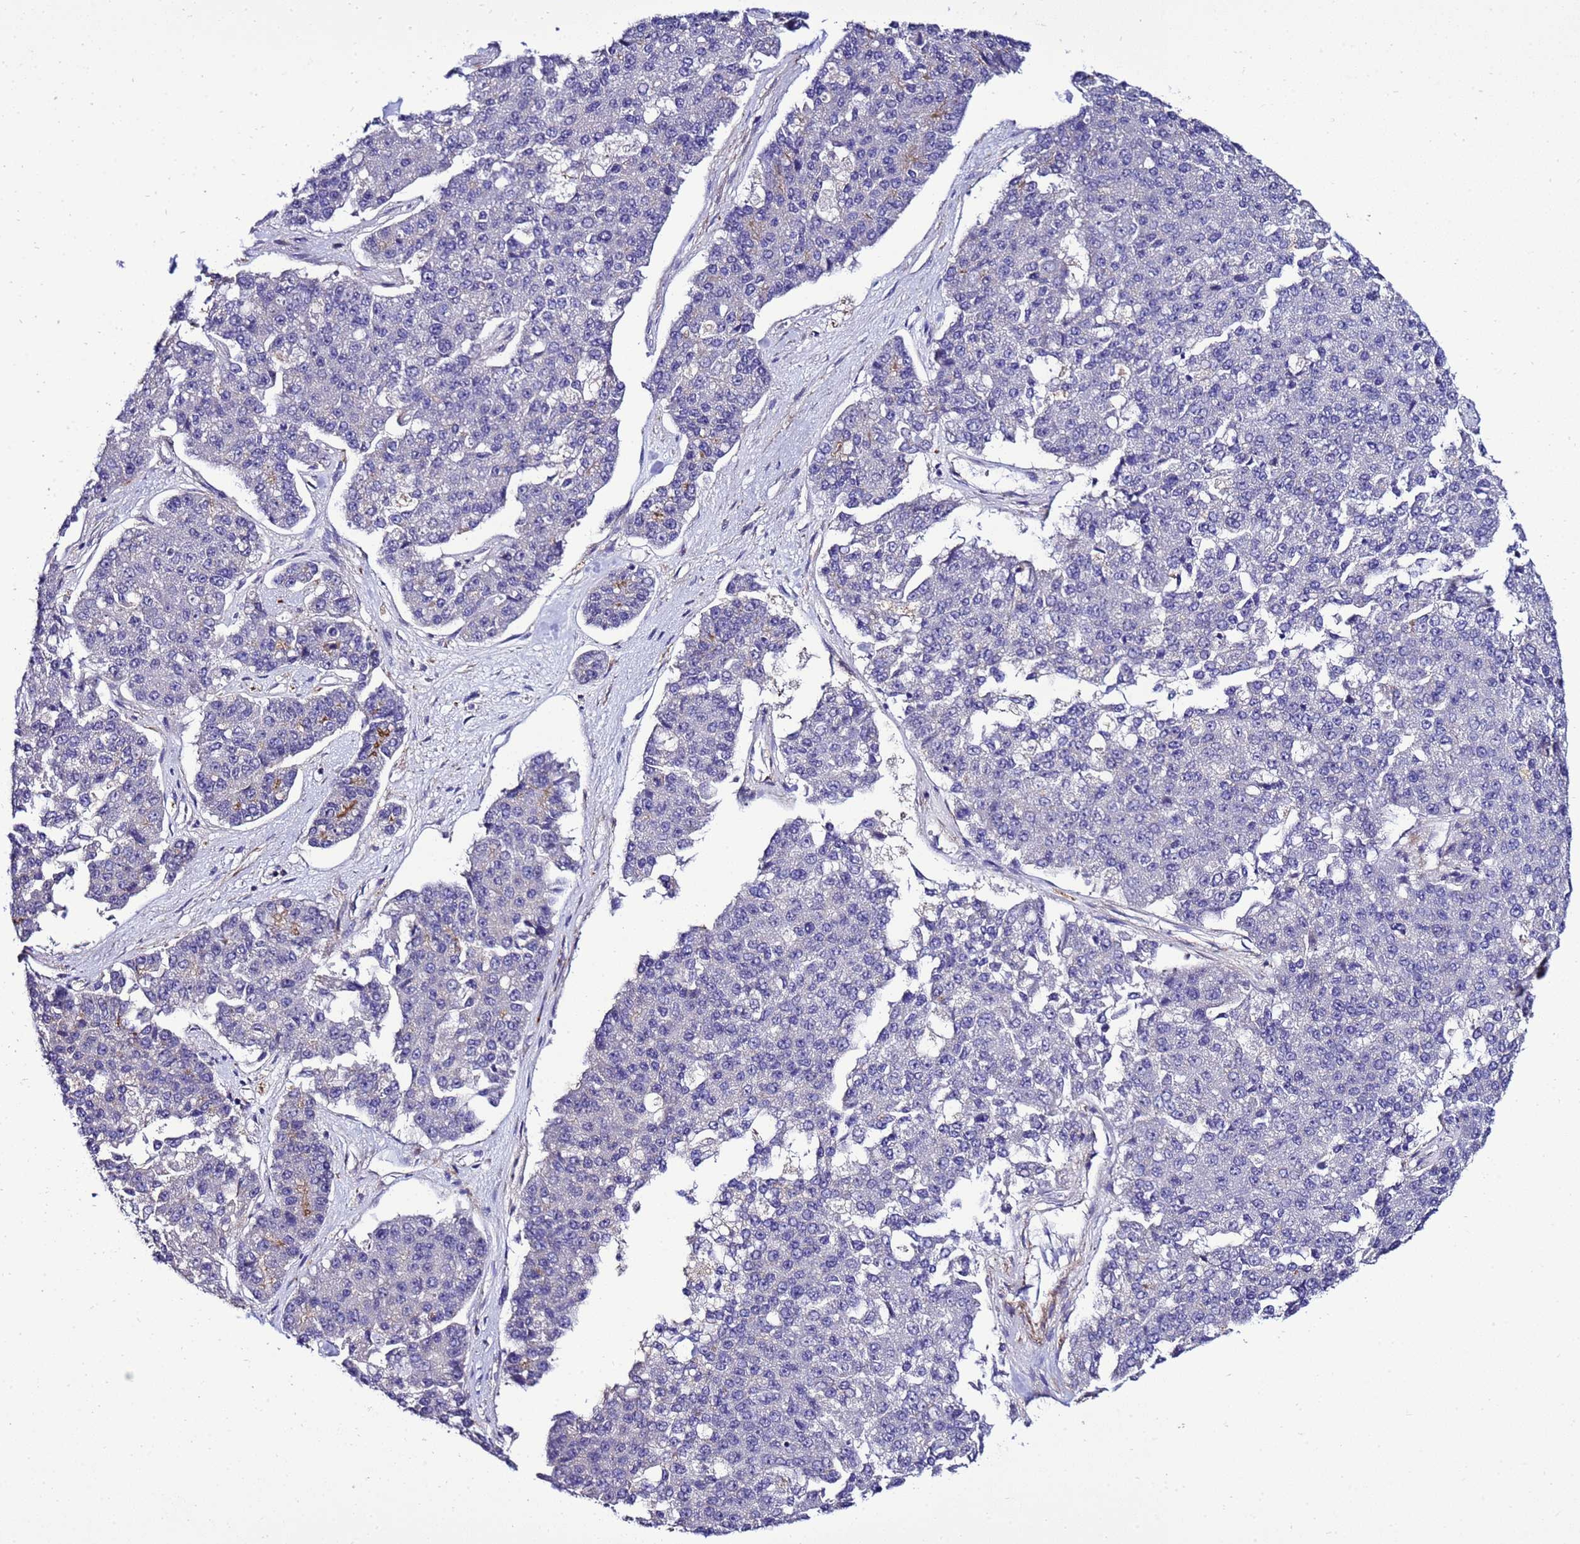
{"staining": {"intensity": "negative", "quantity": "none", "location": "none"}, "tissue": "pancreatic cancer", "cell_type": "Tumor cells", "image_type": "cancer", "snomed": [{"axis": "morphology", "description": "Adenocarcinoma, NOS"}, {"axis": "topography", "description": "Pancreas"}], "caption": "Tumor cells are negative for protein expression in human pancreatic adenocarcinoma.", "gene": "GZF1", "patient": {"sex": "male", "age": 50}}